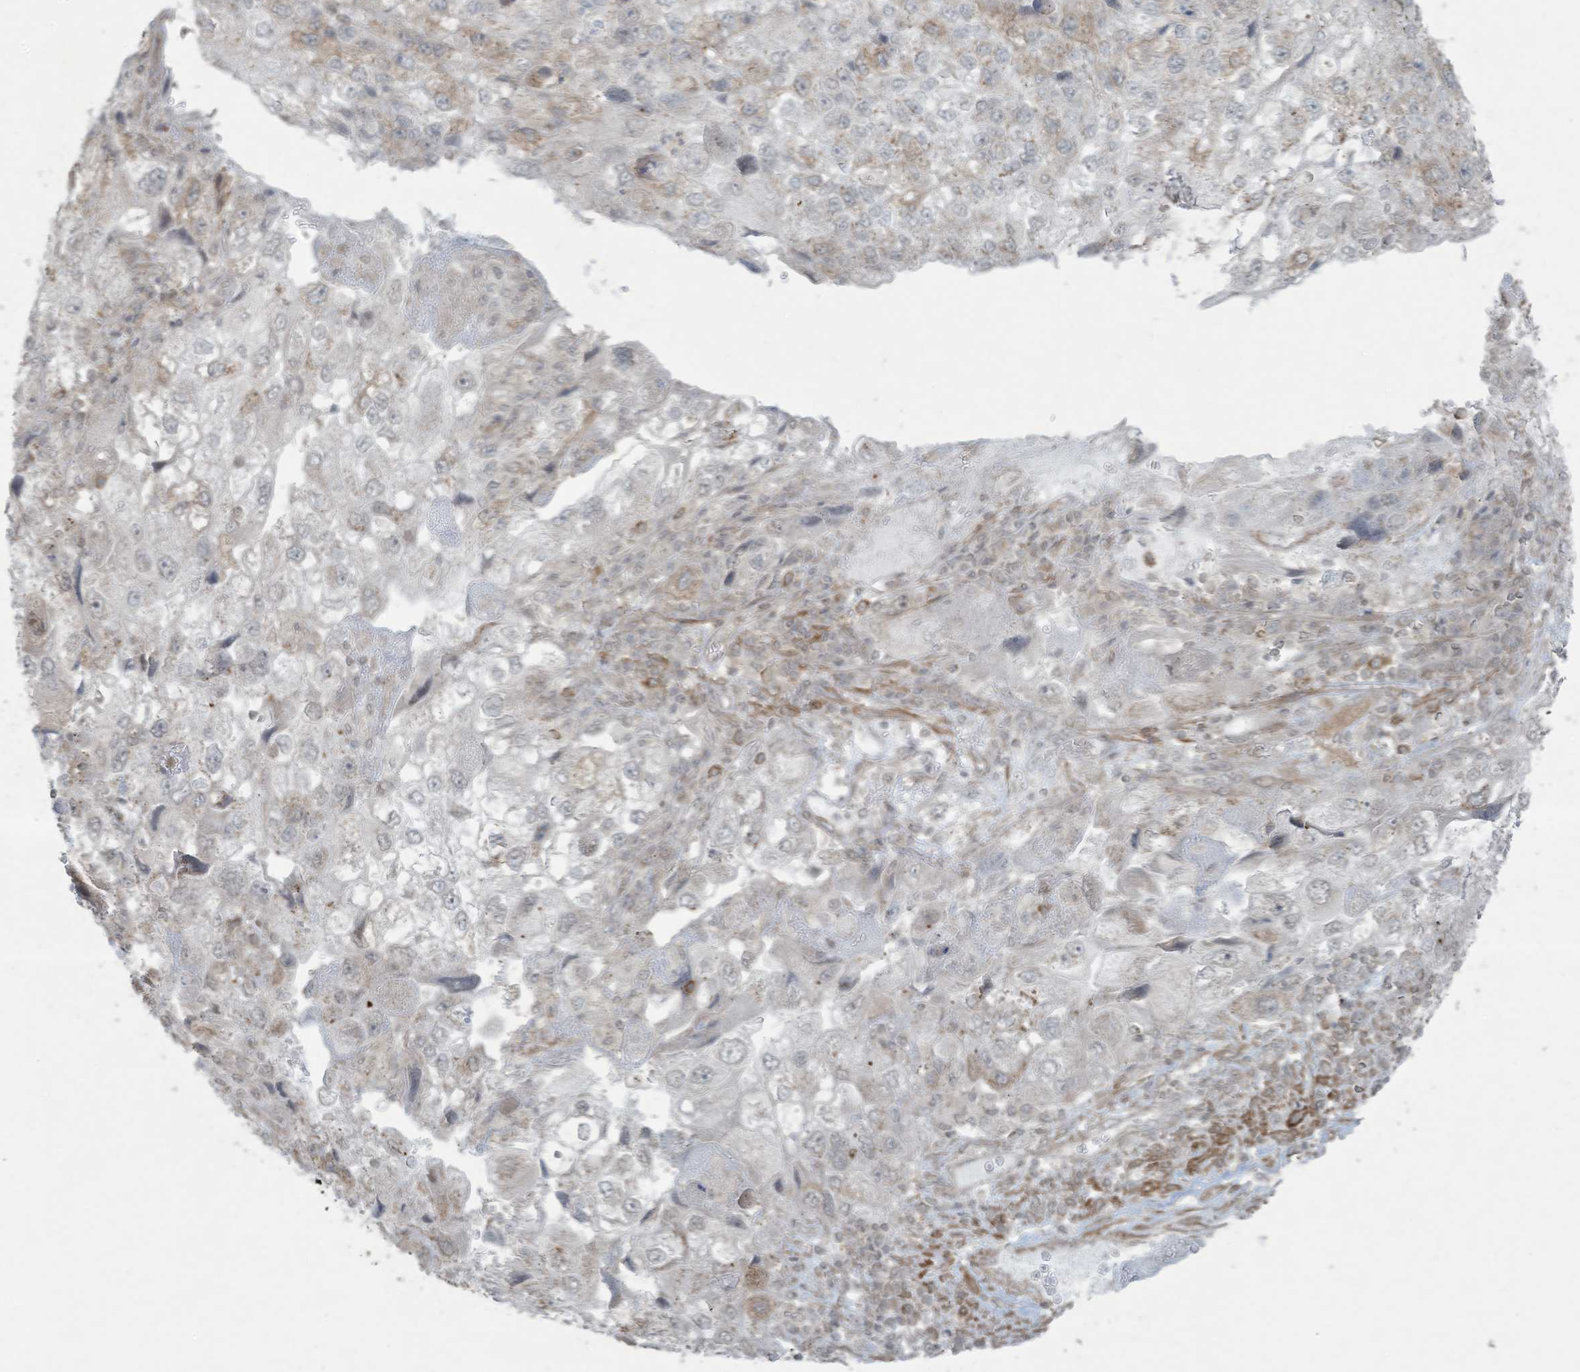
{"staining": {"intensity": "negative", "quantity": "none", "location": "none"}, "tissue": "endometrial cancer", "cell_type": "Tumor cells", "image_type": "cancer", "snomed": [{"axis": "morphology", "description": "Adenocarcinoma, NOS"}, {"axis": "topography", "description": "Endometrium"}], "caption": "A photomicrograph of endometrial adenocarcinoma stained for a protein shows no brown staining in tumor cells. (DAB (3,3'-diaminobenzidine) IHC with hematoxylin counter stain).", "gene": "ZNF263", "patient": {"sex": "female", "age": 49}}